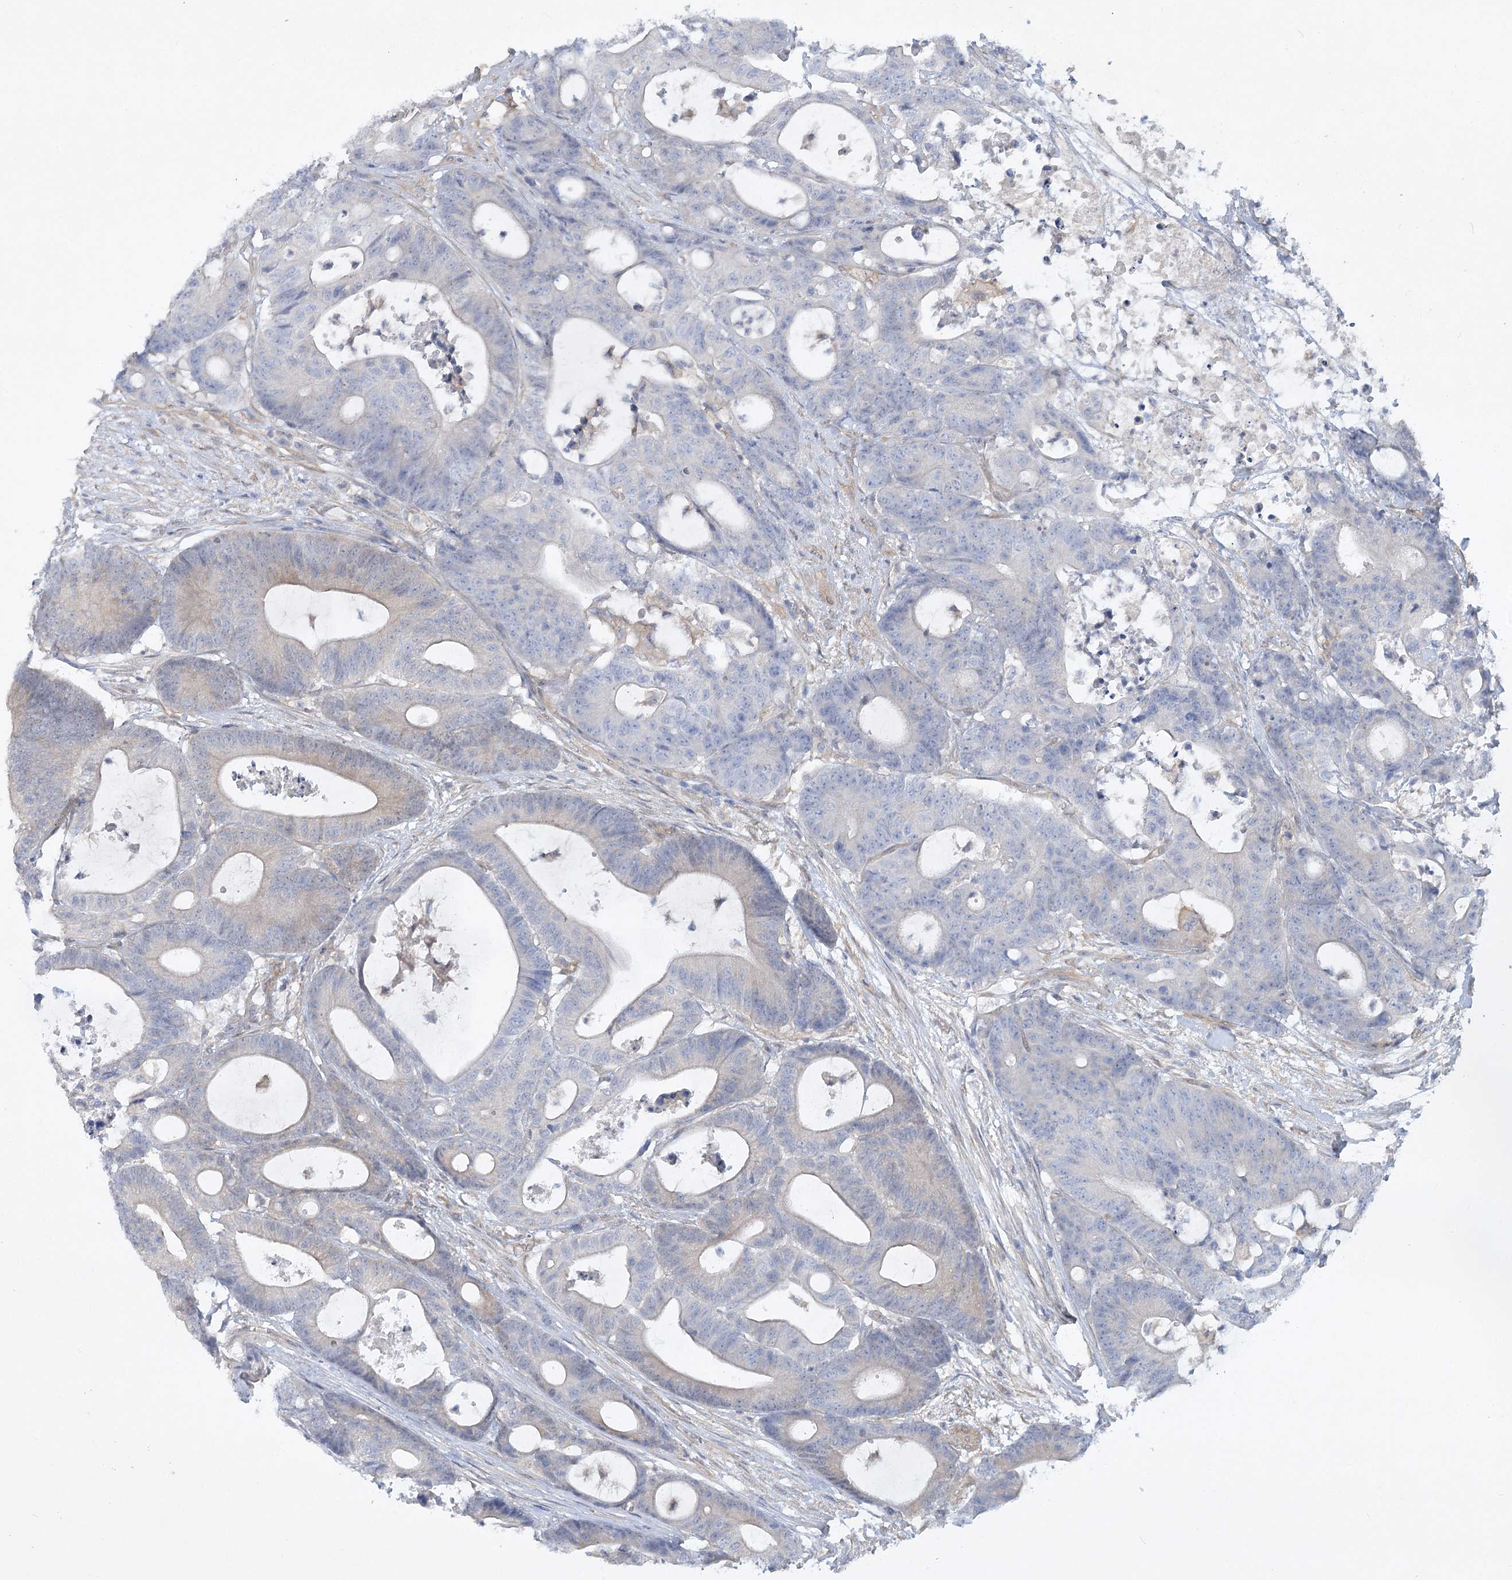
{"staining": {"intensity": "negative", "quantity": "none", "location": "none"}, "tissue": "colorectal cancer", "cell_type": "Tumor cells", "image_type": "cancer", "snomed": [{"axis": "morphology", "description": "Adenocarcinoma, NOS"}, {"axis": "topography", "description": "Colon"}], "caption": "Immunohistochemistry (IHC) of colorectal adenocarcinoma demonstrates no staining in tumor cells.", "gene": "AAMDC", "patient": {"sex": "female", "age": 84}}